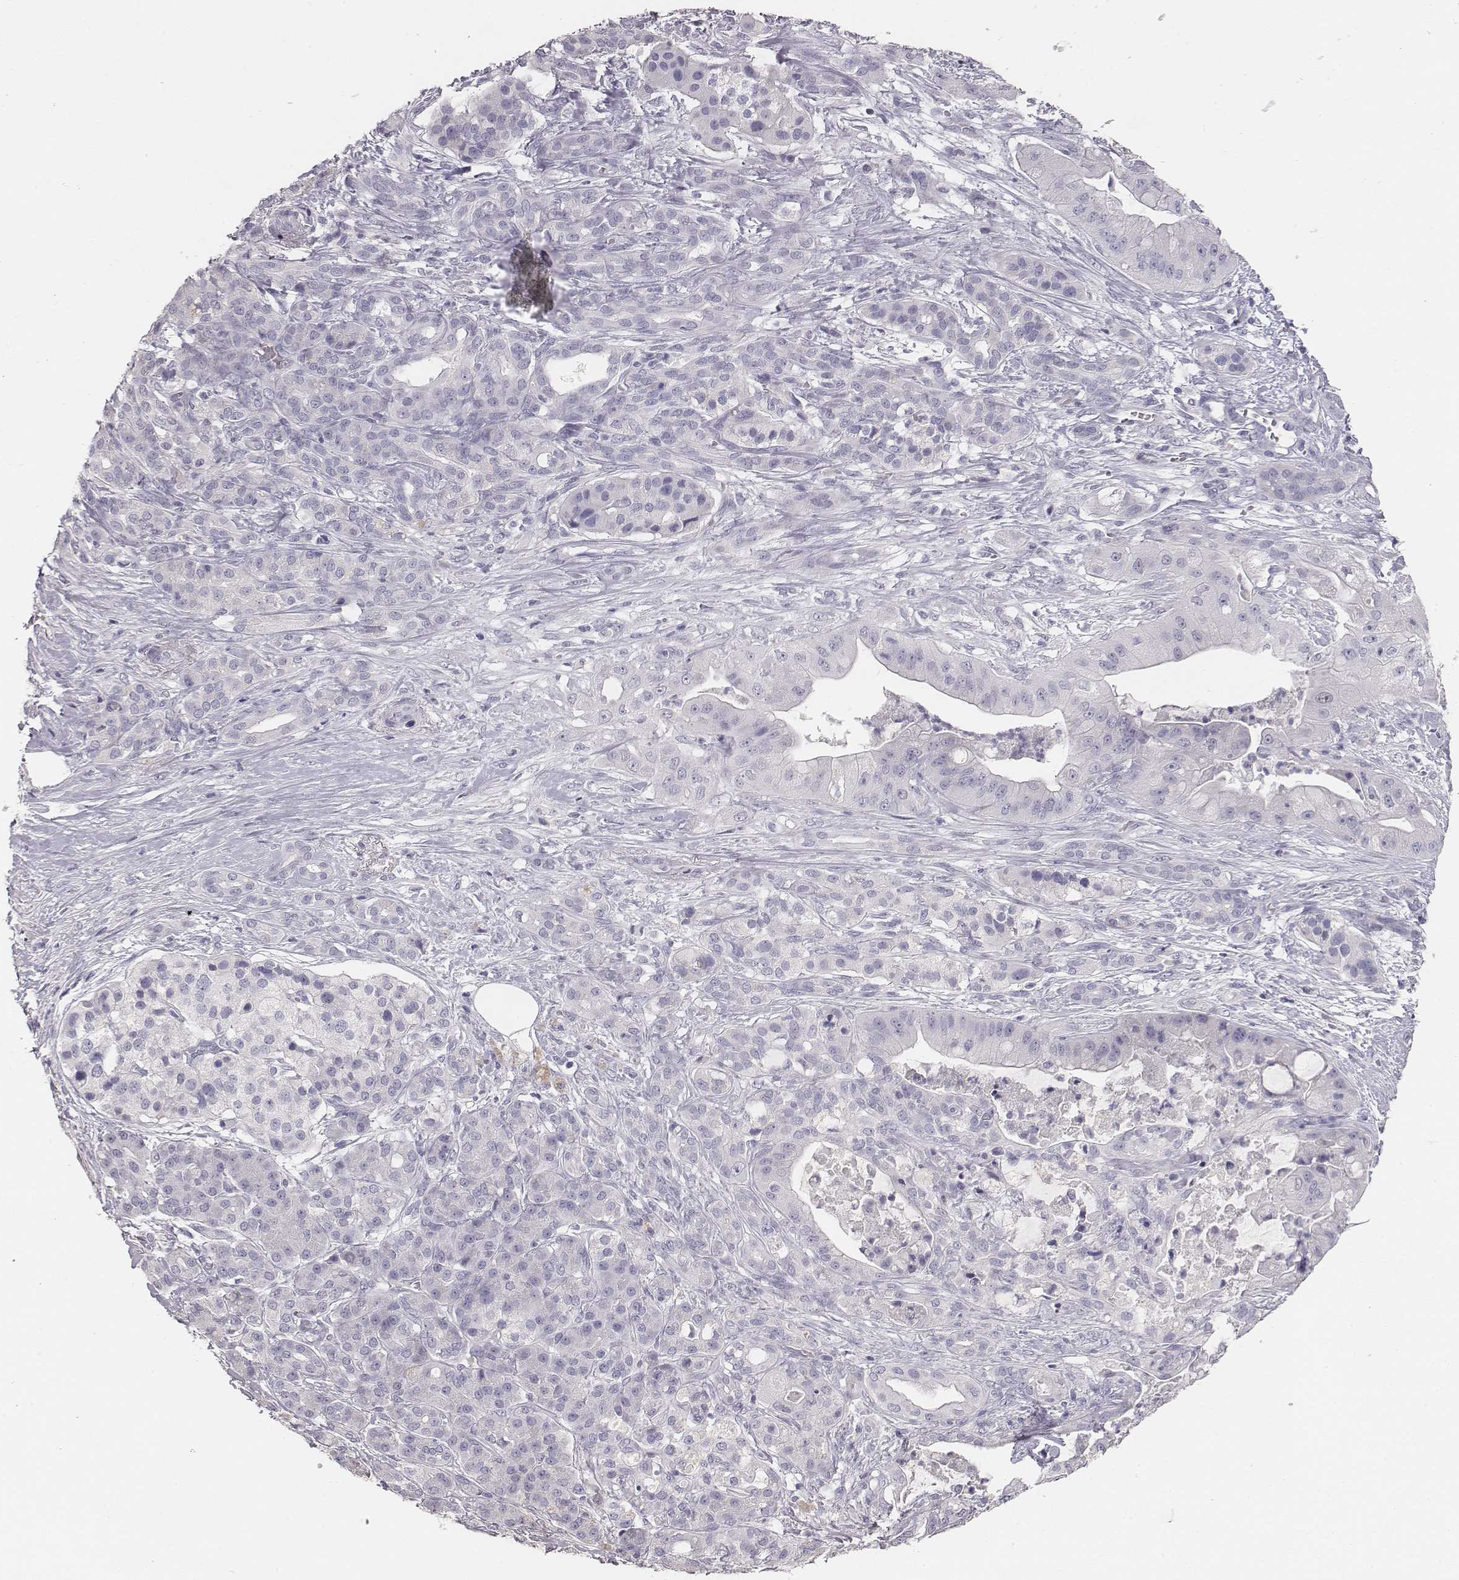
{"staining": {"intensity": "negative", "quantity": "none", "location": "none"}, "tissue": "pancreatic cancer", "cell_type": "Tumor cells", "image_type": "cancer", "snomed": [{"axis": "morphology", "description": "Normal tissue, NOS"}, {"axis": "morphology", "description": "Inflammation, NOS"}, {"axis": "morphology", "description": "Adenocarcinoma, NOS"}, {"axis": "topography", "description": "Pancreas"}], "caption": "This is an immunohistochemistry (IHC) histopathology image of pancreatic cancer (adenocarcinoma). There is no expression in tumor cells.", "gene": "MYH6", "patient": {"sex": "male", "age": 57}}